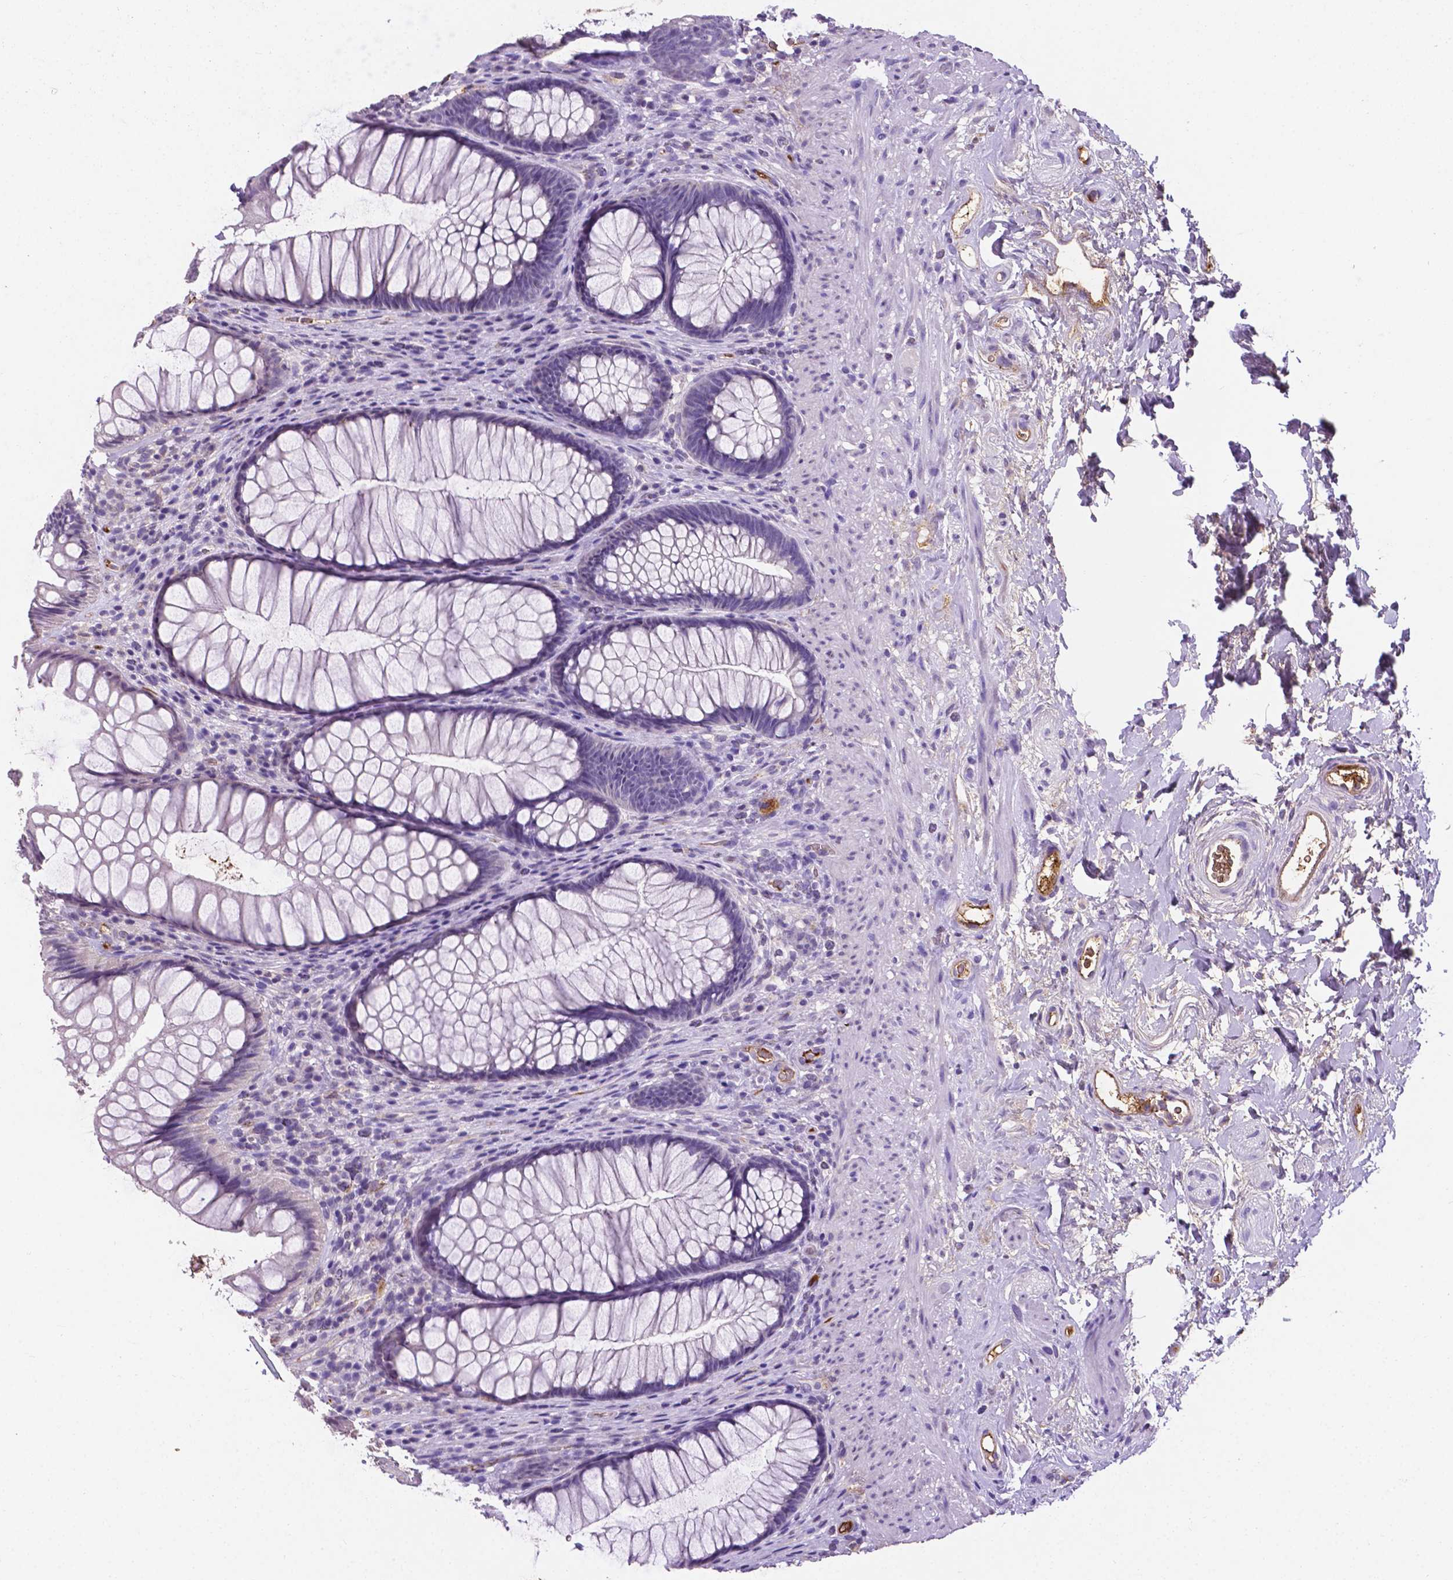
{"staining": {"intensity": "negative", "quantity": "none", "location": "none"}, "tissue": "rectum", "cell_type": "Glandular cells", "image_type": "normal", "snomed": [{"axis": "morphology", "description": "Normal tissue, NOS"}, {"axis": "topography", "description": "Smooth muscle"}, {"axis": "topography", "description": "Rectum"}], "caption": "A histopathology image of human rectum is negative for staining in glandular cells. (Brightfield microscopy of DAB immunohistochemistry at high magnification).", "gene": "APOE", "patient": {"sex": "male", "age": 53}}